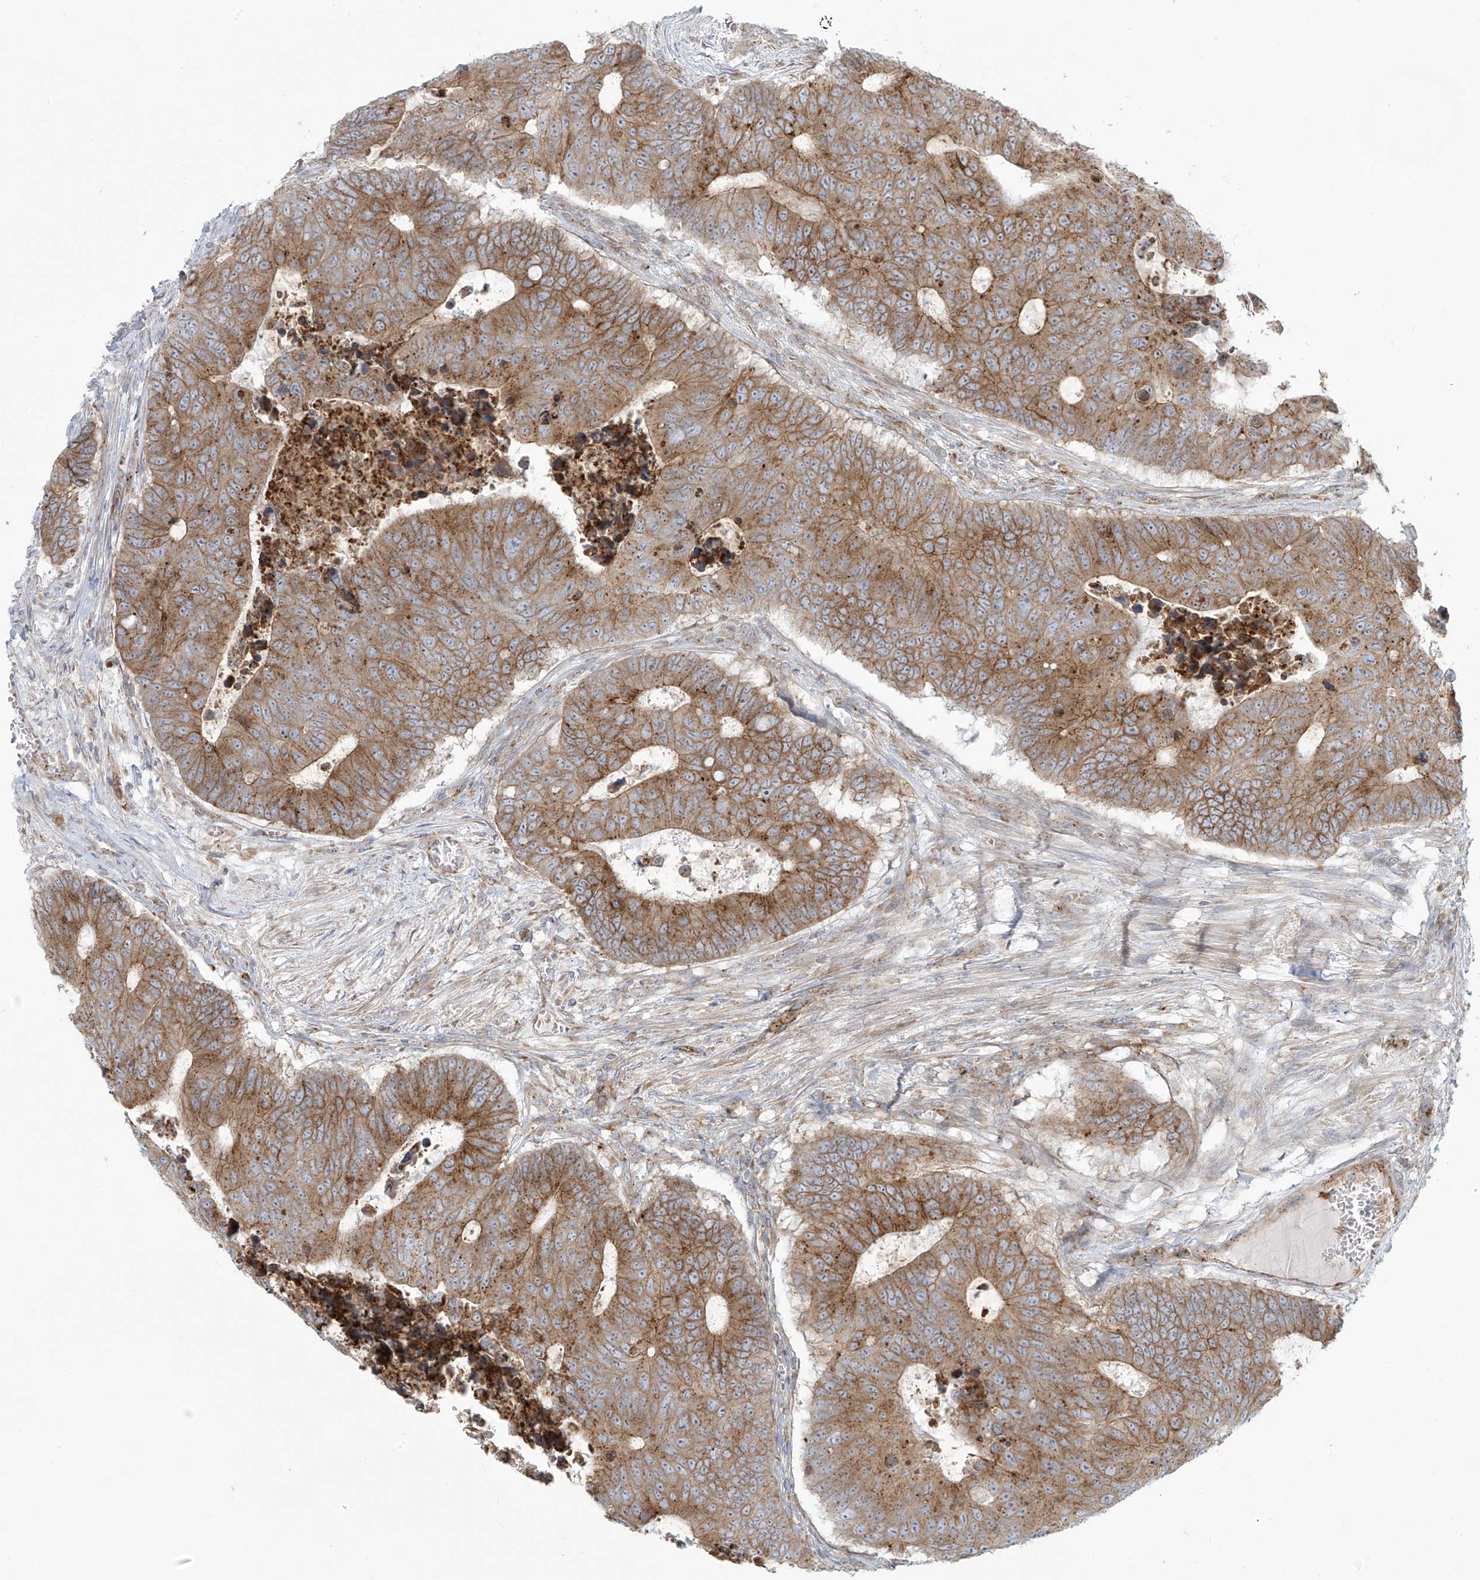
{"staining": {"intensity": "moderate", "quantity": ">75%", "location": "cytoplasmic/membranous"}, "tissue": "colorectal cancer", "cell_type": "Tumor cells", "image_type": "cancer", "snomed": [{"axis": "morphology", "description": "Adenocarcinoma, NOS"}, {"axis": "topography", "description": "Colon"}], "caption": "Moderate cytoplasmic/membranous staining is seen in about >75% of tumor cells in colorectal cancer. The staining was performed using DAB to visualize the protein expression in brown, while the nuclei were stained in blue with hematoxylin (Magnification: 20x).", "gene": "LZTS3", "patient": {"sex": "male", "age": 87}}